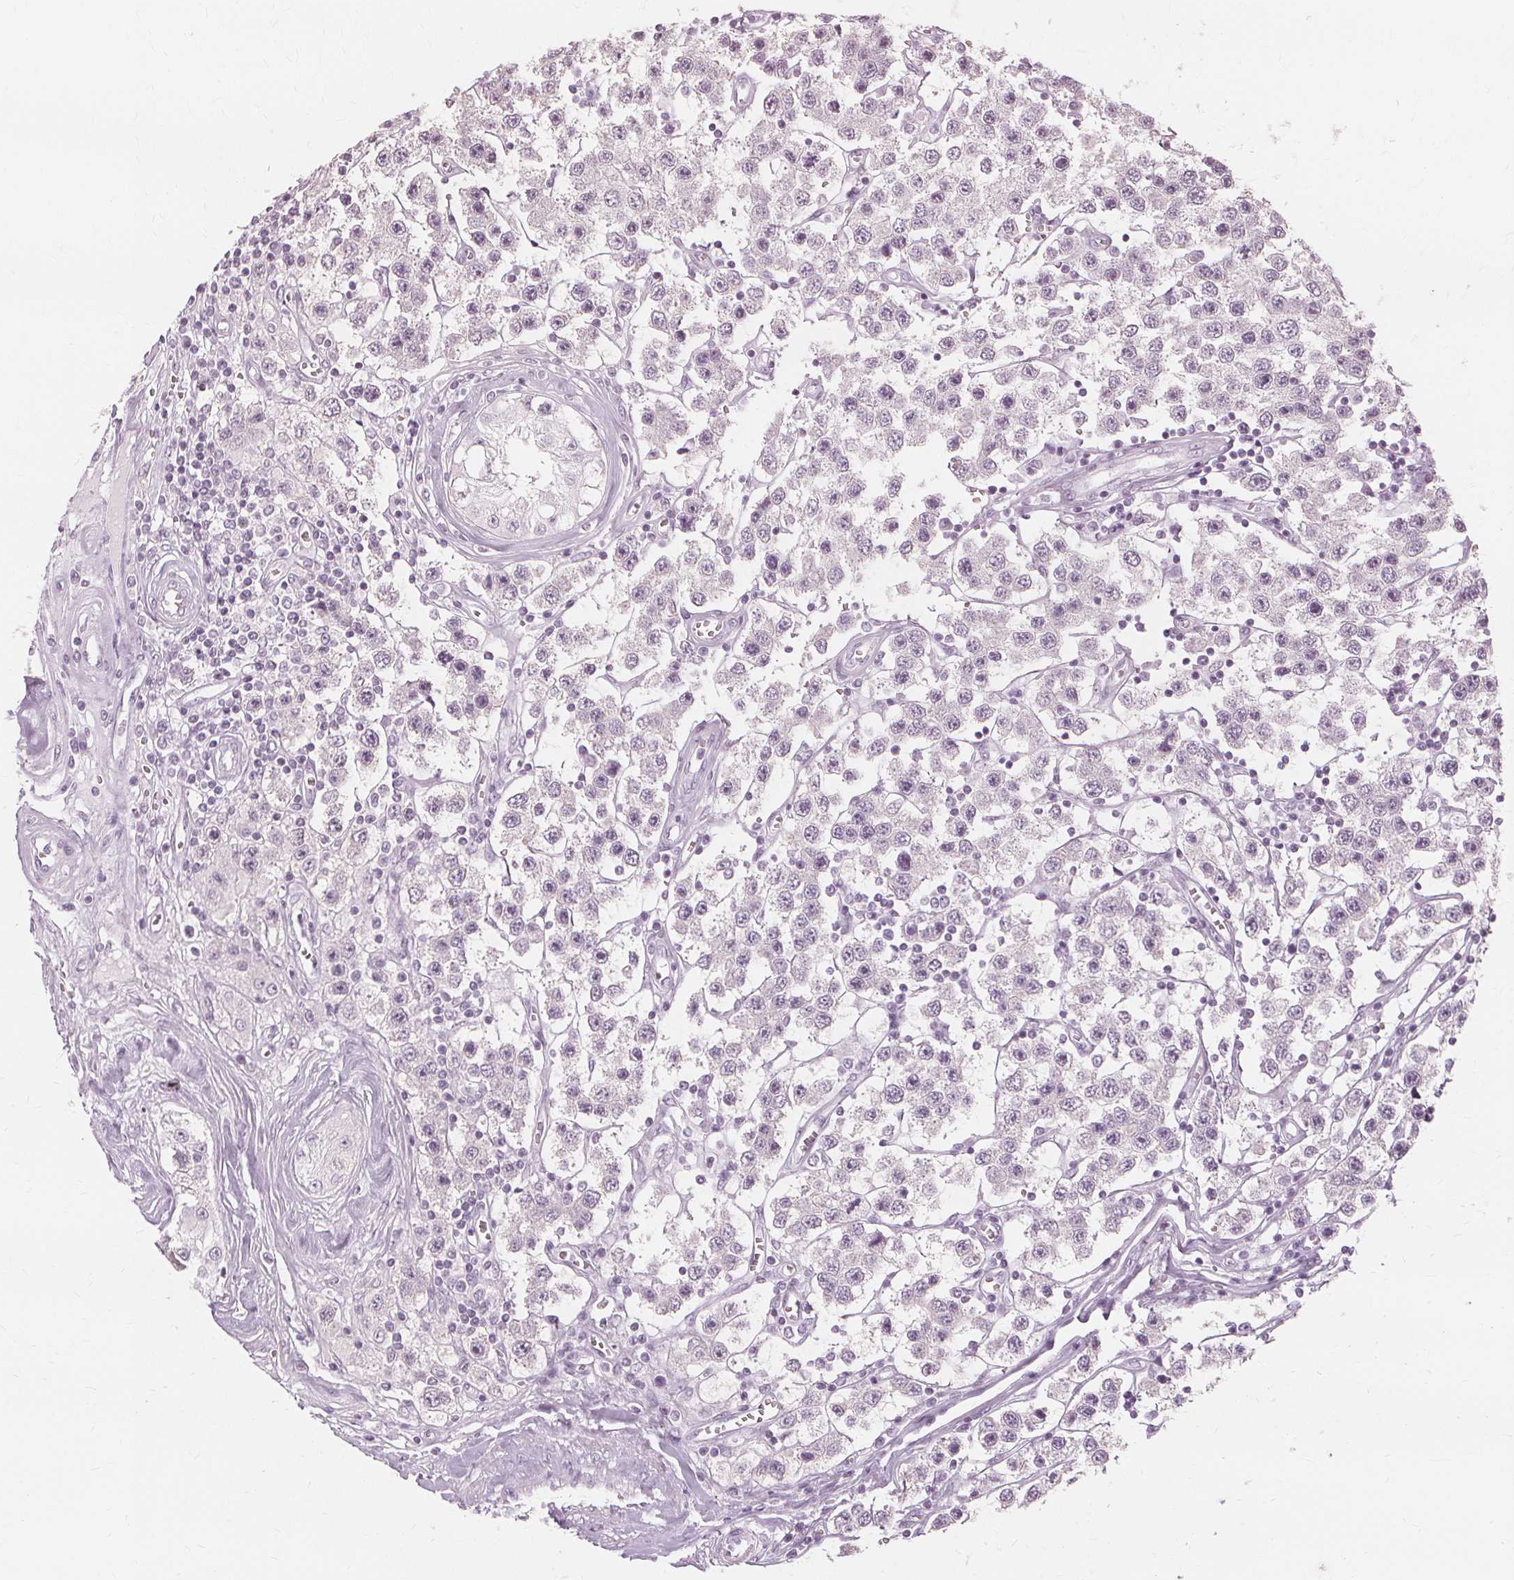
{"staining": {"intensity": "negative", "quantity": "none", "location": "none"}, "tissue": "testis cancer", "cell_type": "Tumor cells", "image_type": "cancer", "snomed": [{"axis": "morphology", "description": "Seminoma, NOS"}, {"axis": "topography", "description": "Testis"}], "caption": "A photomicrograph of seminoma (testis) stained for a protein shows no brown staining in tumor cells. The staining is performed using DAB brown chromogen with nuclei counter-stained in using hematoxylin.", "gene": "MUC12", "patient": {"sex": "male", "age": 34}}